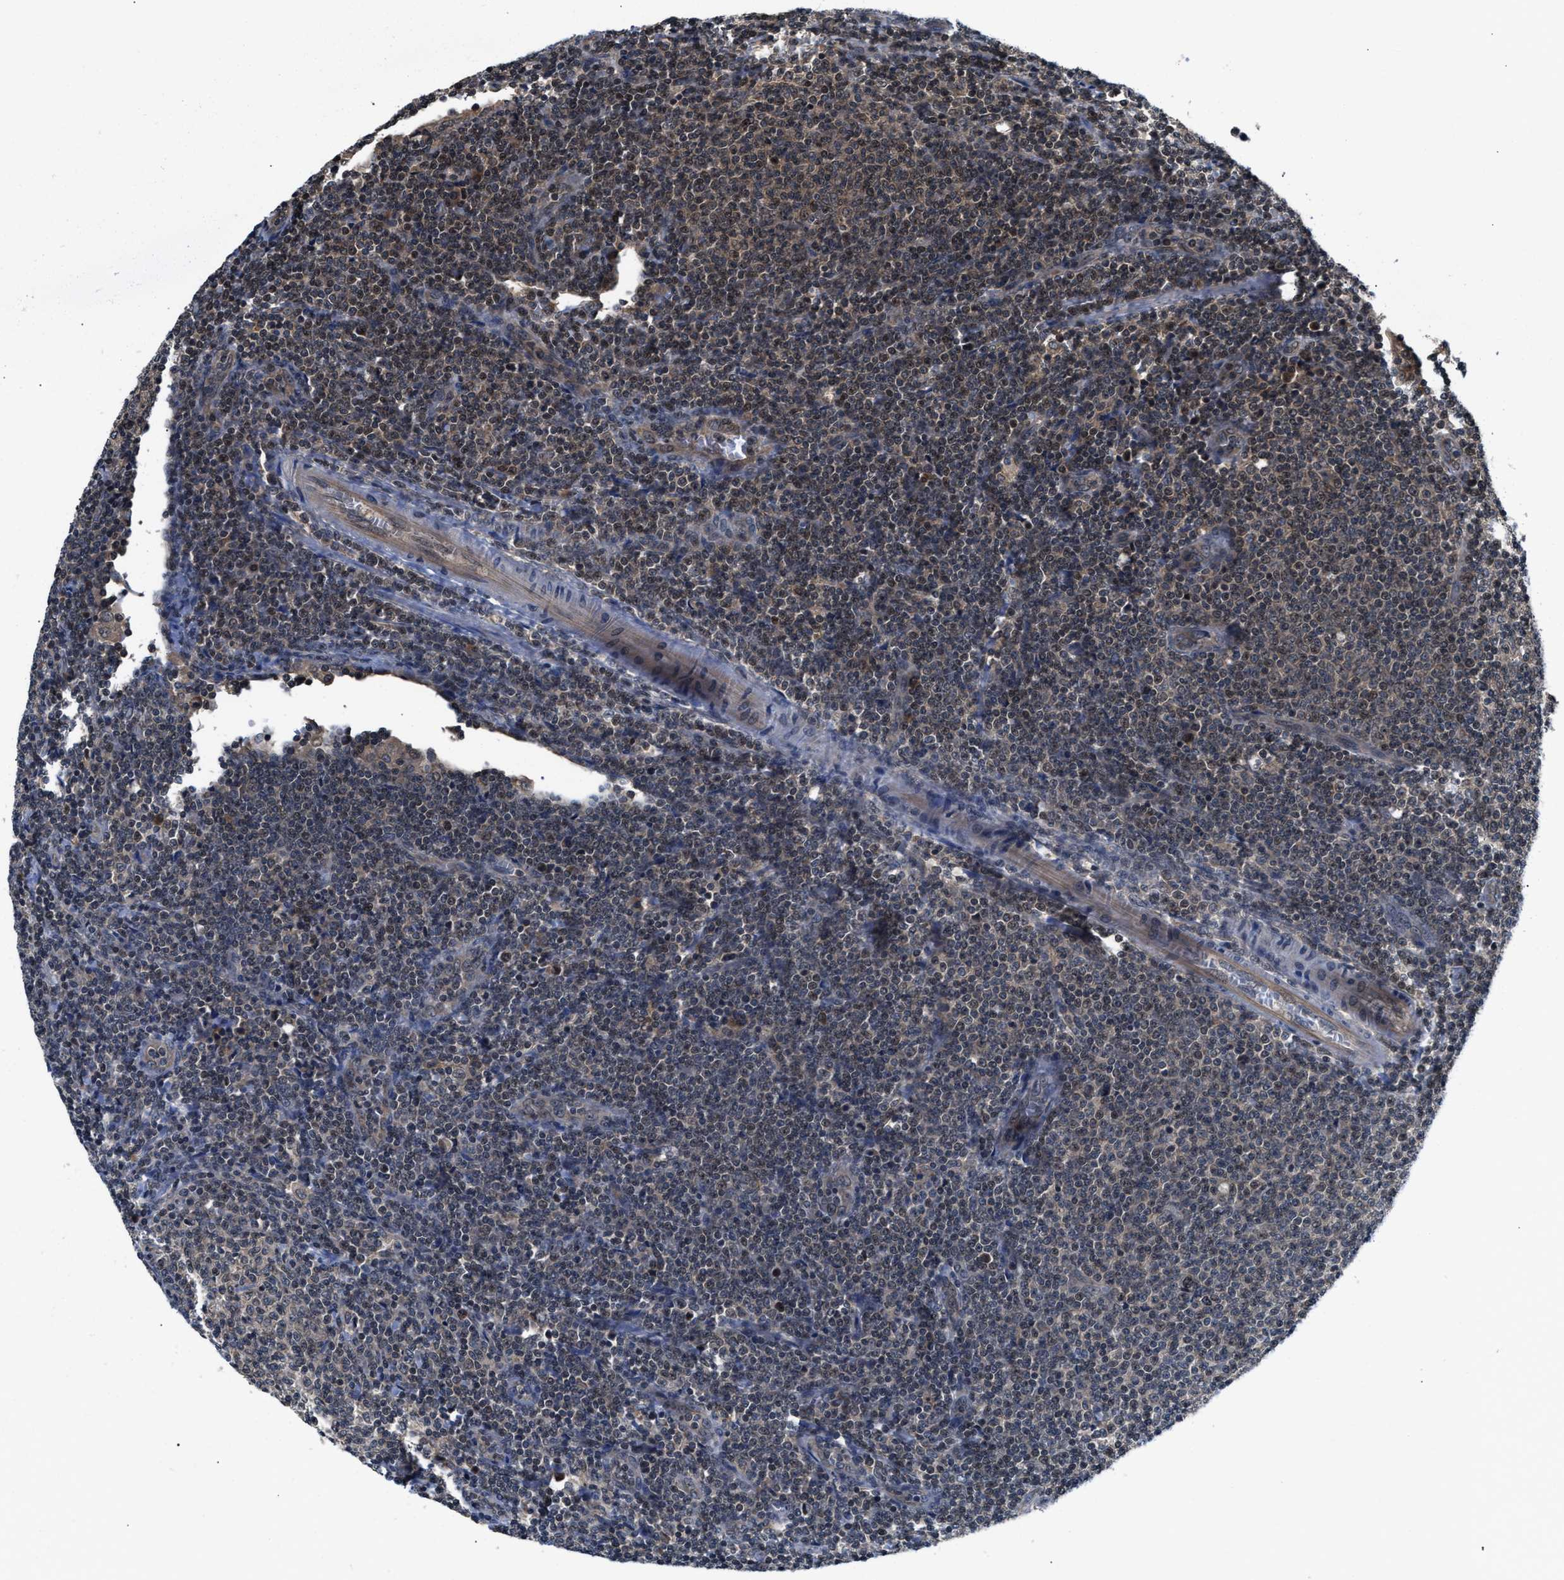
{"staining": {"intensity": "weak", "quantity": "25%-75%", "location": "cytoplasmic/membranous"}, "tissue": "lymphoma", "cell_type": "Tumor cells", "image_type": "cancer", "snomed": [{"axis": "morphology", "description": "Malignant lymphoma, non-Hodgkin's type, Low grade"}, {"axis": "topography", "description": "Lymph node"}], "caption": "A high-resolution photomicrograph shows immunohistochemistry (IHC) staining of lymphoma, which exhibits weak cytoplasmic/membranous expression in approximately 25%-75% of tumor cells. The protein of interest is stained brown, and the nuclei are stained in blue (DAB (3,3'-diaminobenzidine) IHC with brightfield microscopy, high magnification).", "gene": "RAB29", "patient": {"sex": "male", "age": 66}}